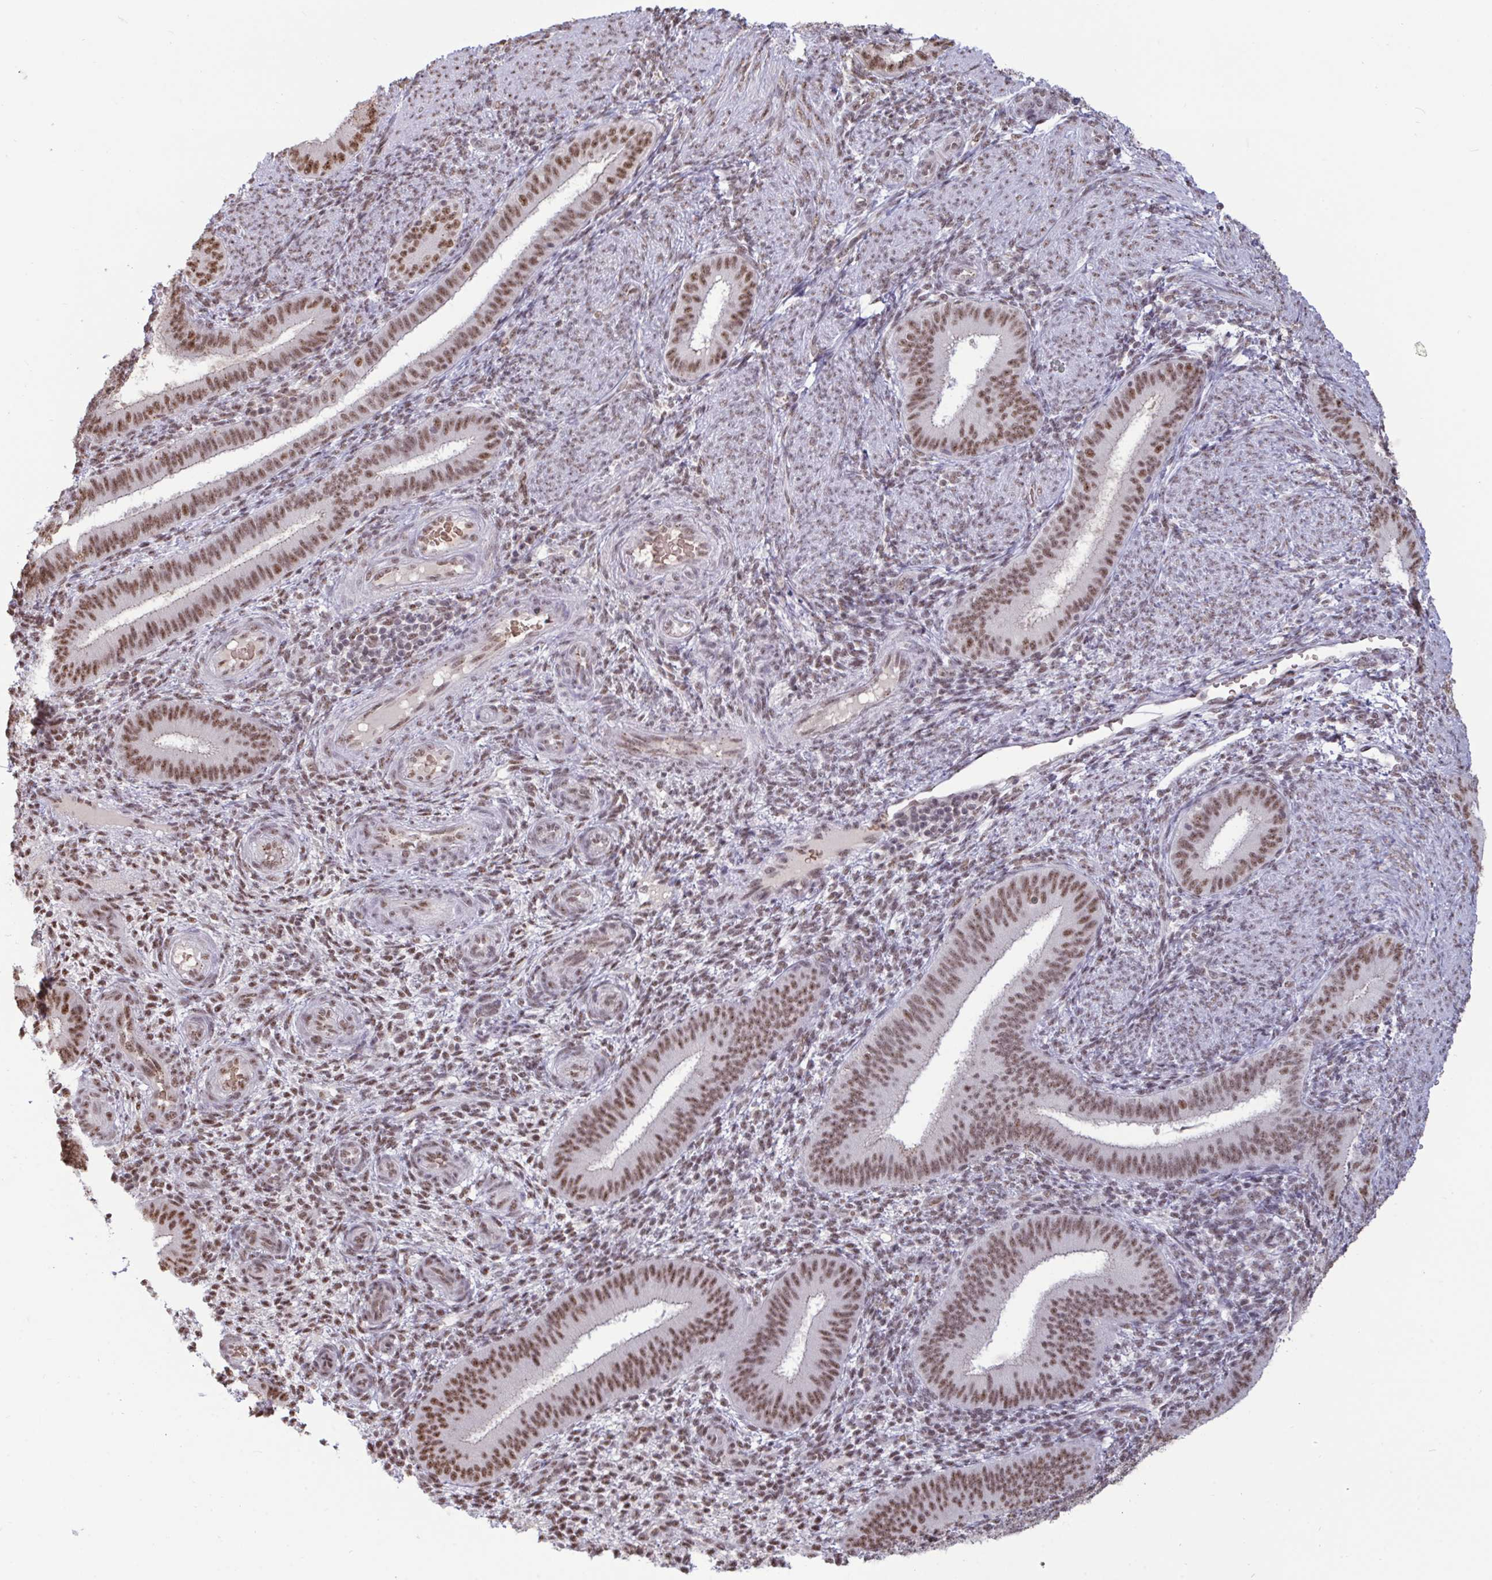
{"staining": {"intensity": "moderate", "quantity": "25%-75%", "location": "nuclear"}, "tissue": "endometrium", "cell_type": "Cells in endometrial stroma", "image_type": "normal", "snomed": [{"axis": "morphology", "description": "Normal tissue, NOS"}, {"axis": "topography", "description": "Endometrium"}], "caption": "Immunohistochemistry micrograph of normal endometrium: endometrium stained using immunohistochemistry (IHC) shows medium levels of moderate protein expression localized specifically in the nuclear of cells in endometrial stroma, appearing as a nuclear brown color.", "gene": "PUF60", "patient": {"sex": "female", "age": 39}}